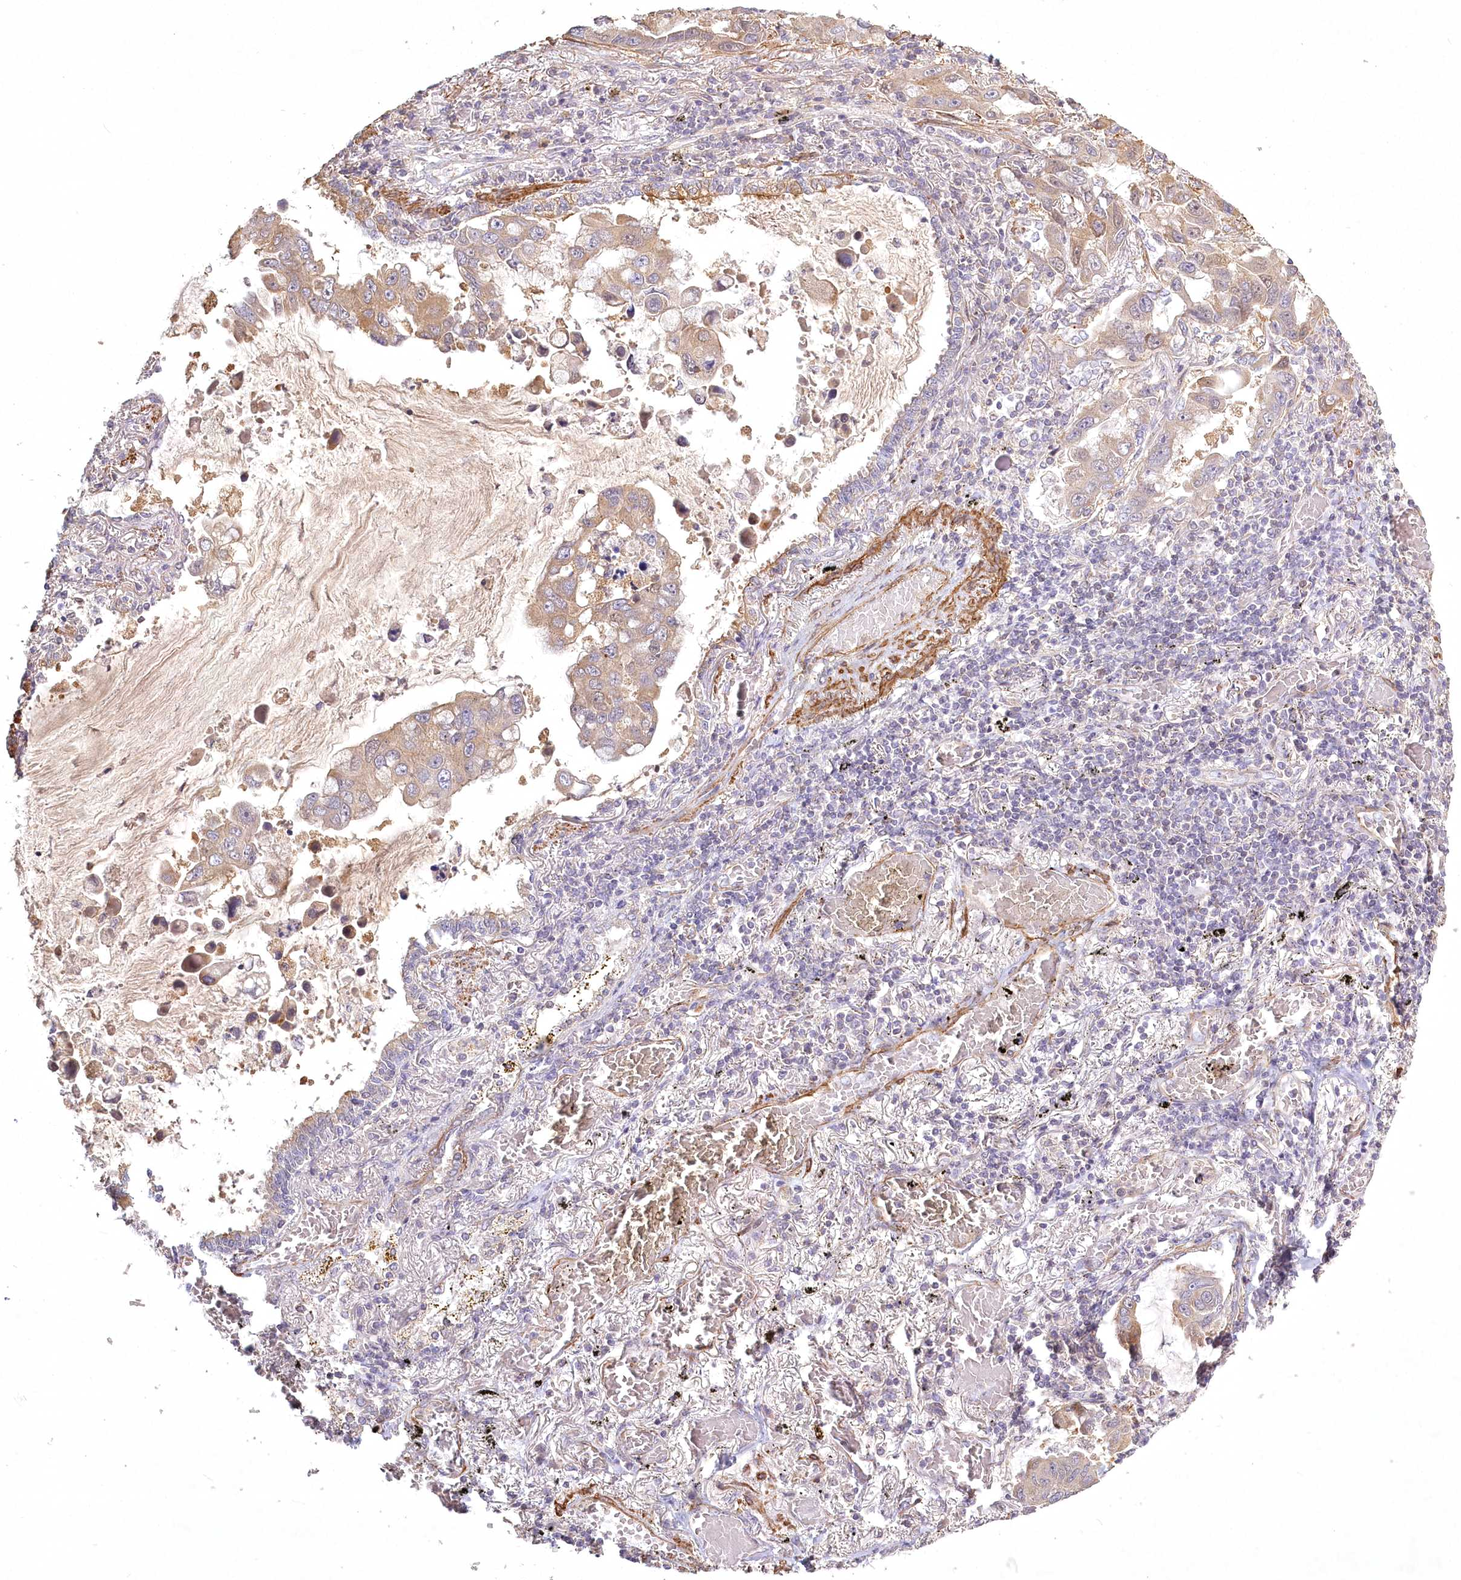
{"staining": {"intensity": "weak", "quantity": ">75%", "location": "cytoplasmic/membranous"}, "tissue": "lung cancer", "cell_type": "Tumor cells", "image_type": "cancer", "snomed": [{"axis": "morphology", "description": "Adenocarcinoma, NOS"}, {"axis": "topography", "description": "Lung"}], "caption": "Protein staining exhibits weak cytoplasmic/membranous positivity in approximately >75% of tumor cells in adenocarcinoma (lung). The staining is performed using DAB (3,3'-diaminobenzidine) brown chromogen to label protein expression. The nuclei are counter-stained blue using hematoxylin.", "gene": "INPP4B", "patient": {"sex": "male", "age": 64}}